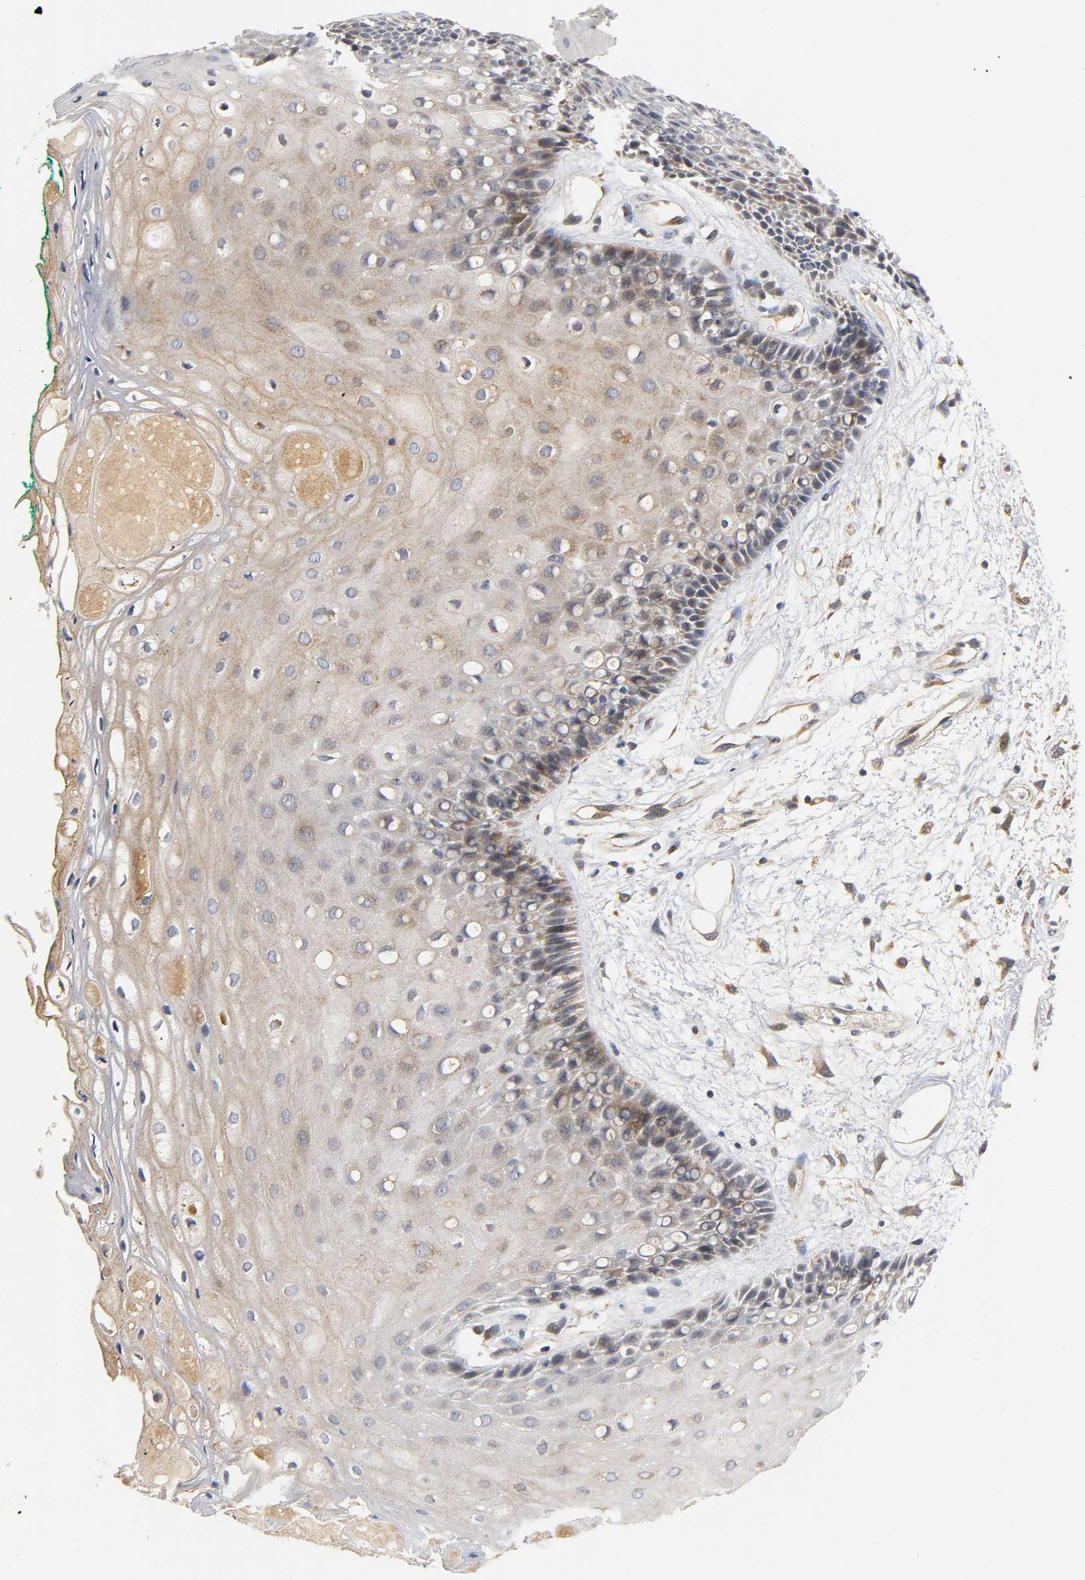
{"staining": {"intensity": "weak", "quantity": ">75%", "location": "cytoplasmic/membranous"}, "tissue": "oral mucosa", "cell_type": "Squamous epithelial cells", "image_type": "normal", "snomed": [{"axis": "morphology", "description": "Normal tissue, NOS"}, {"axis": "morphology", "description": "Squamous cell carcinoma, NOS"}, {"axis": "topography", "description": "Skeletal muscle"}, {"axis": "topography", "description": "Oral tissue"}, {"axis": "topography", "description": "Head-Neck"}], "caption": "High-power microscopy captured an immunohistochemistry image of normal oral mucosa, revealing weak cytoplasmic/membranous positivity in approximately >75% of squamous epithelial cells.", "gene": "NRP1", "patient": {"sex": "female", "age": 84}}